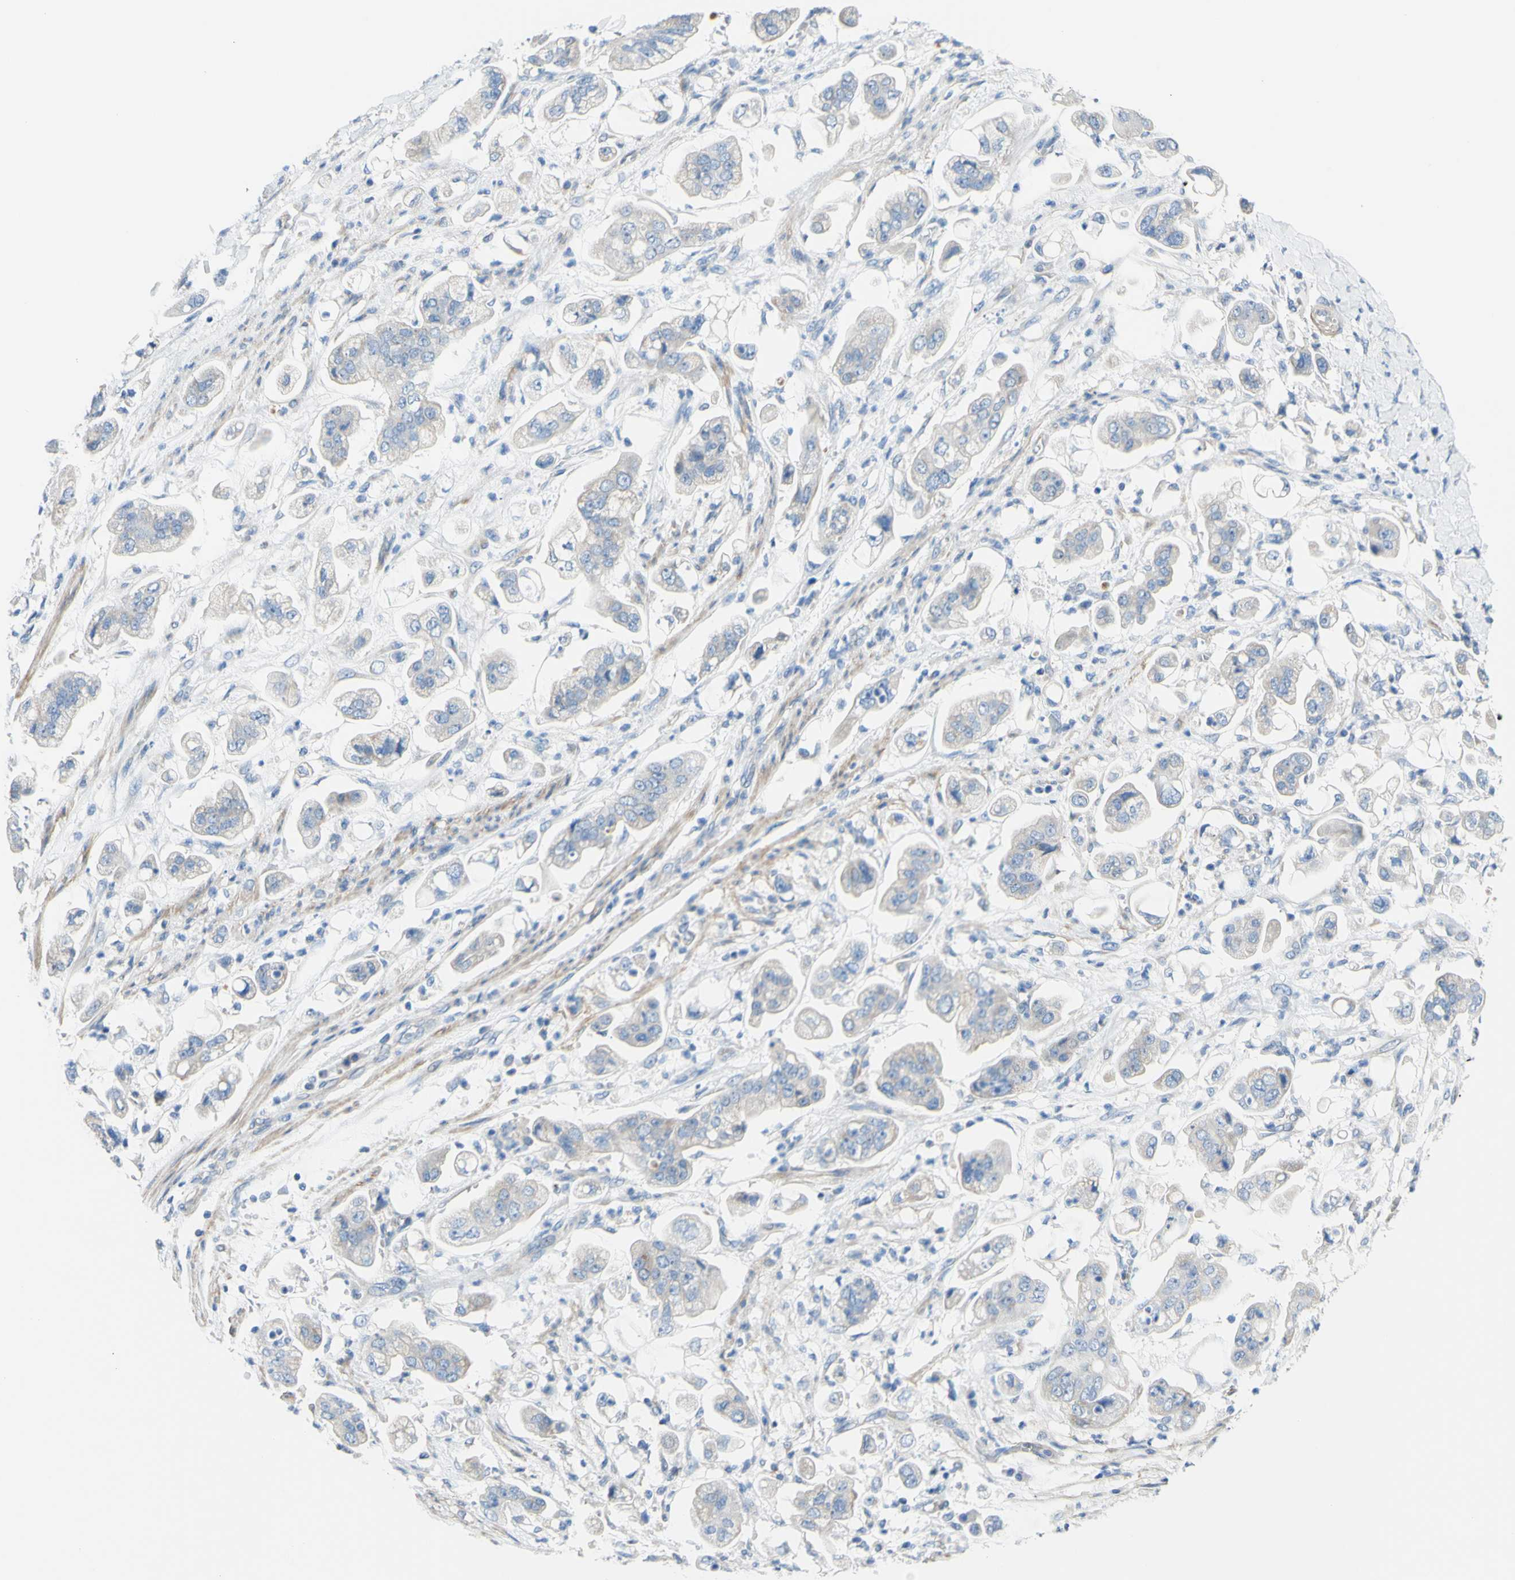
{"staining": {"intensity": "negative", "quantity": "none", "location": "none"}, "tissue": "stomach cancer", "cell_type": "Tumor cells", "image_type": "cancer", "snomed": [{"axis": "morphology", "description": "Adenocarcinoma, NOS"}, {"axis": "topography", "description": "Stomach"}], "caption": "An IHC micrograph of adenocarcinoma (stomach) is shown. There is no staining in tumor cells of adenocarcinoma (stomach).", "gene": "RETREG2", "patient": {"sex": "male", "age": 62}}